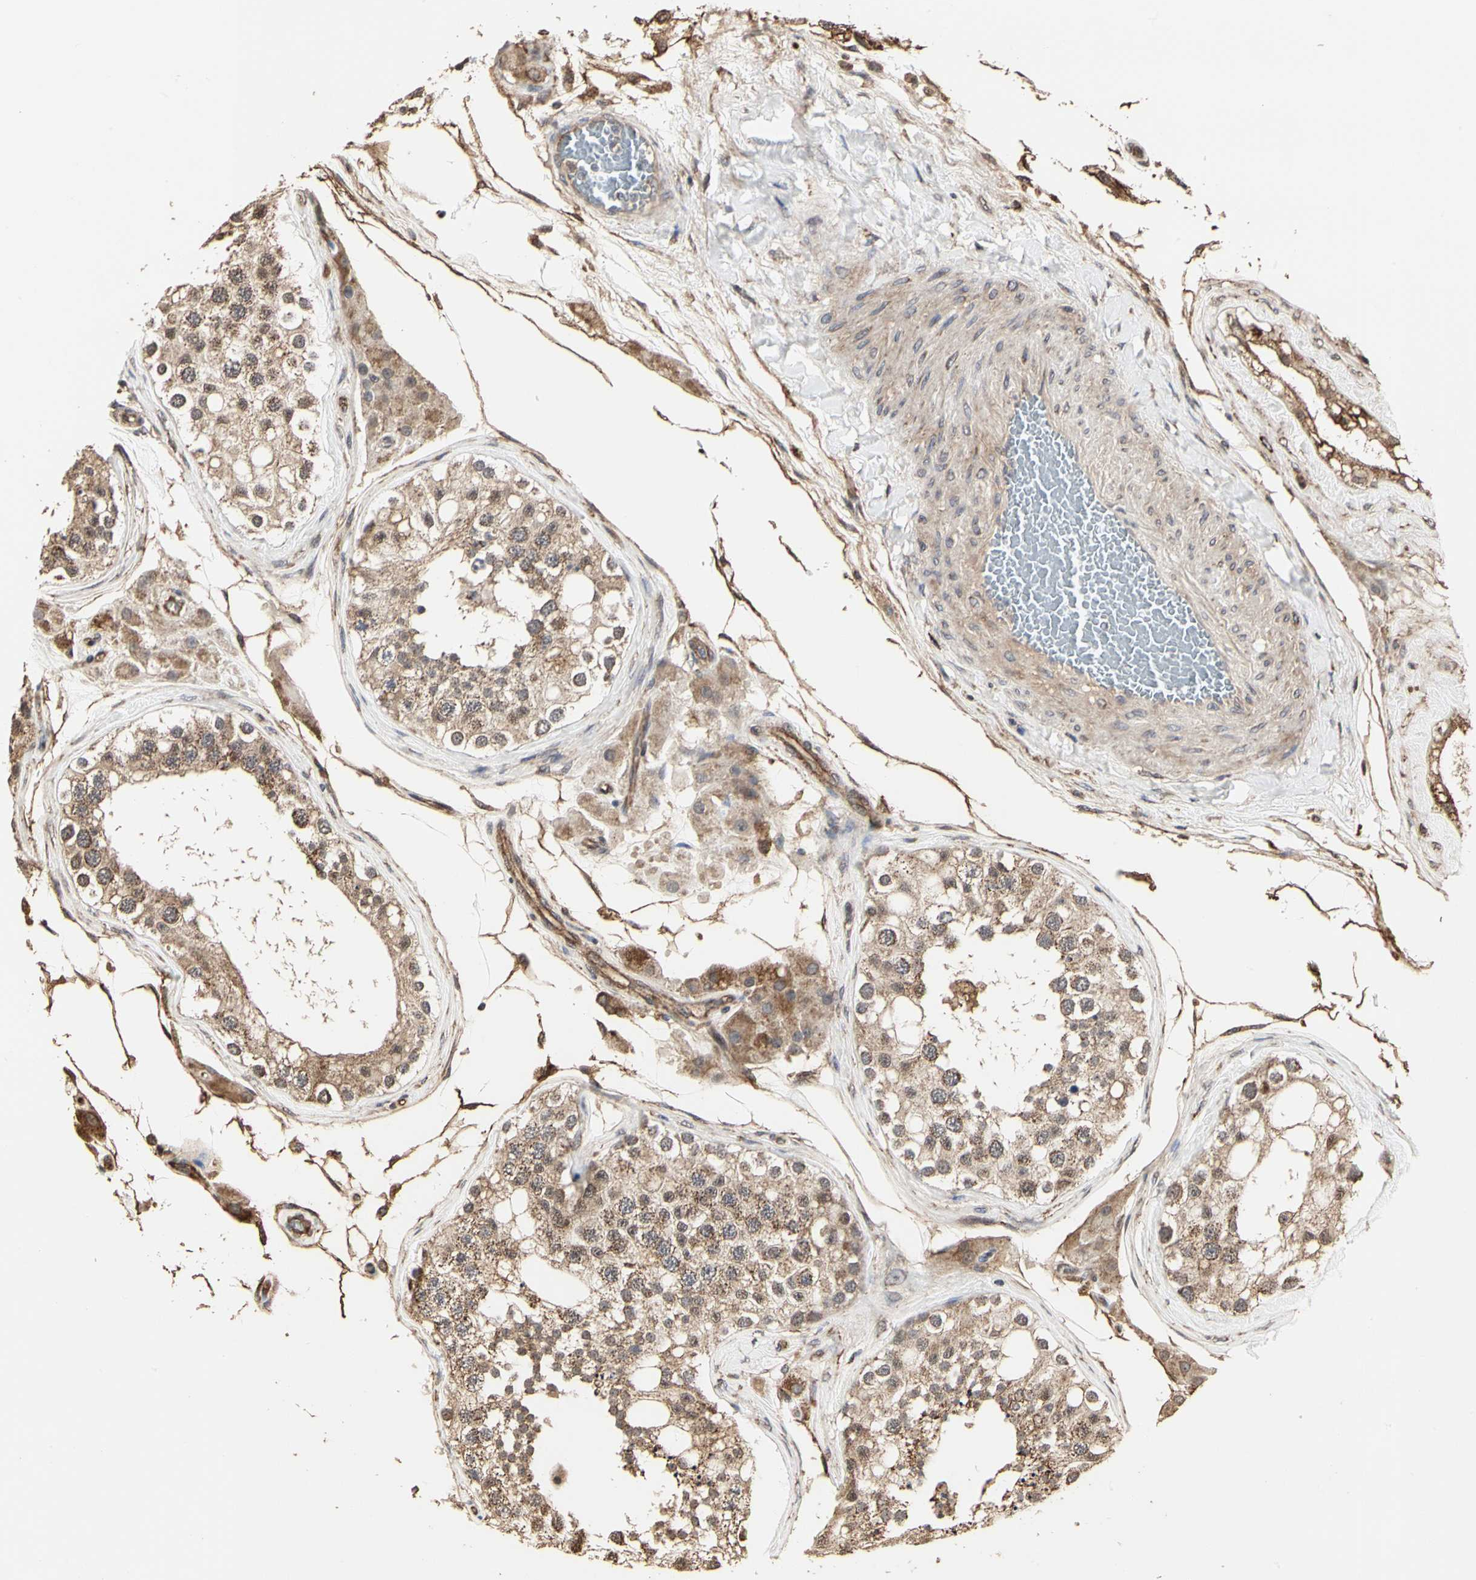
{"staining": {"intensity": "moderate", "quantity": ">75%", "location": "cytoplasmic/membranous"}, "tissue": "testis", "cell_type": "Cells in seminiferous ducts", "image_type": "normal", "snomed": [{"axis": "morphology", "description": "Normal tissue, NOS"}, {"axis": "topography", "description": "Testis"}], "caption": "An IHC micrograph of unremarkable tissue is shown. Protein staining in brown shows moderate cytoplasmic/membranous positivity in testis within cells in seminiferous ducts. The protein of interest is stained brown, and the nuclei are stained in blue (DAB (3,3'-diaminobenzidine) IHC with brightfield microscopy, high magnification).", "gene": "TAOK1", "patient": {"sex": "male", "age": 68}}